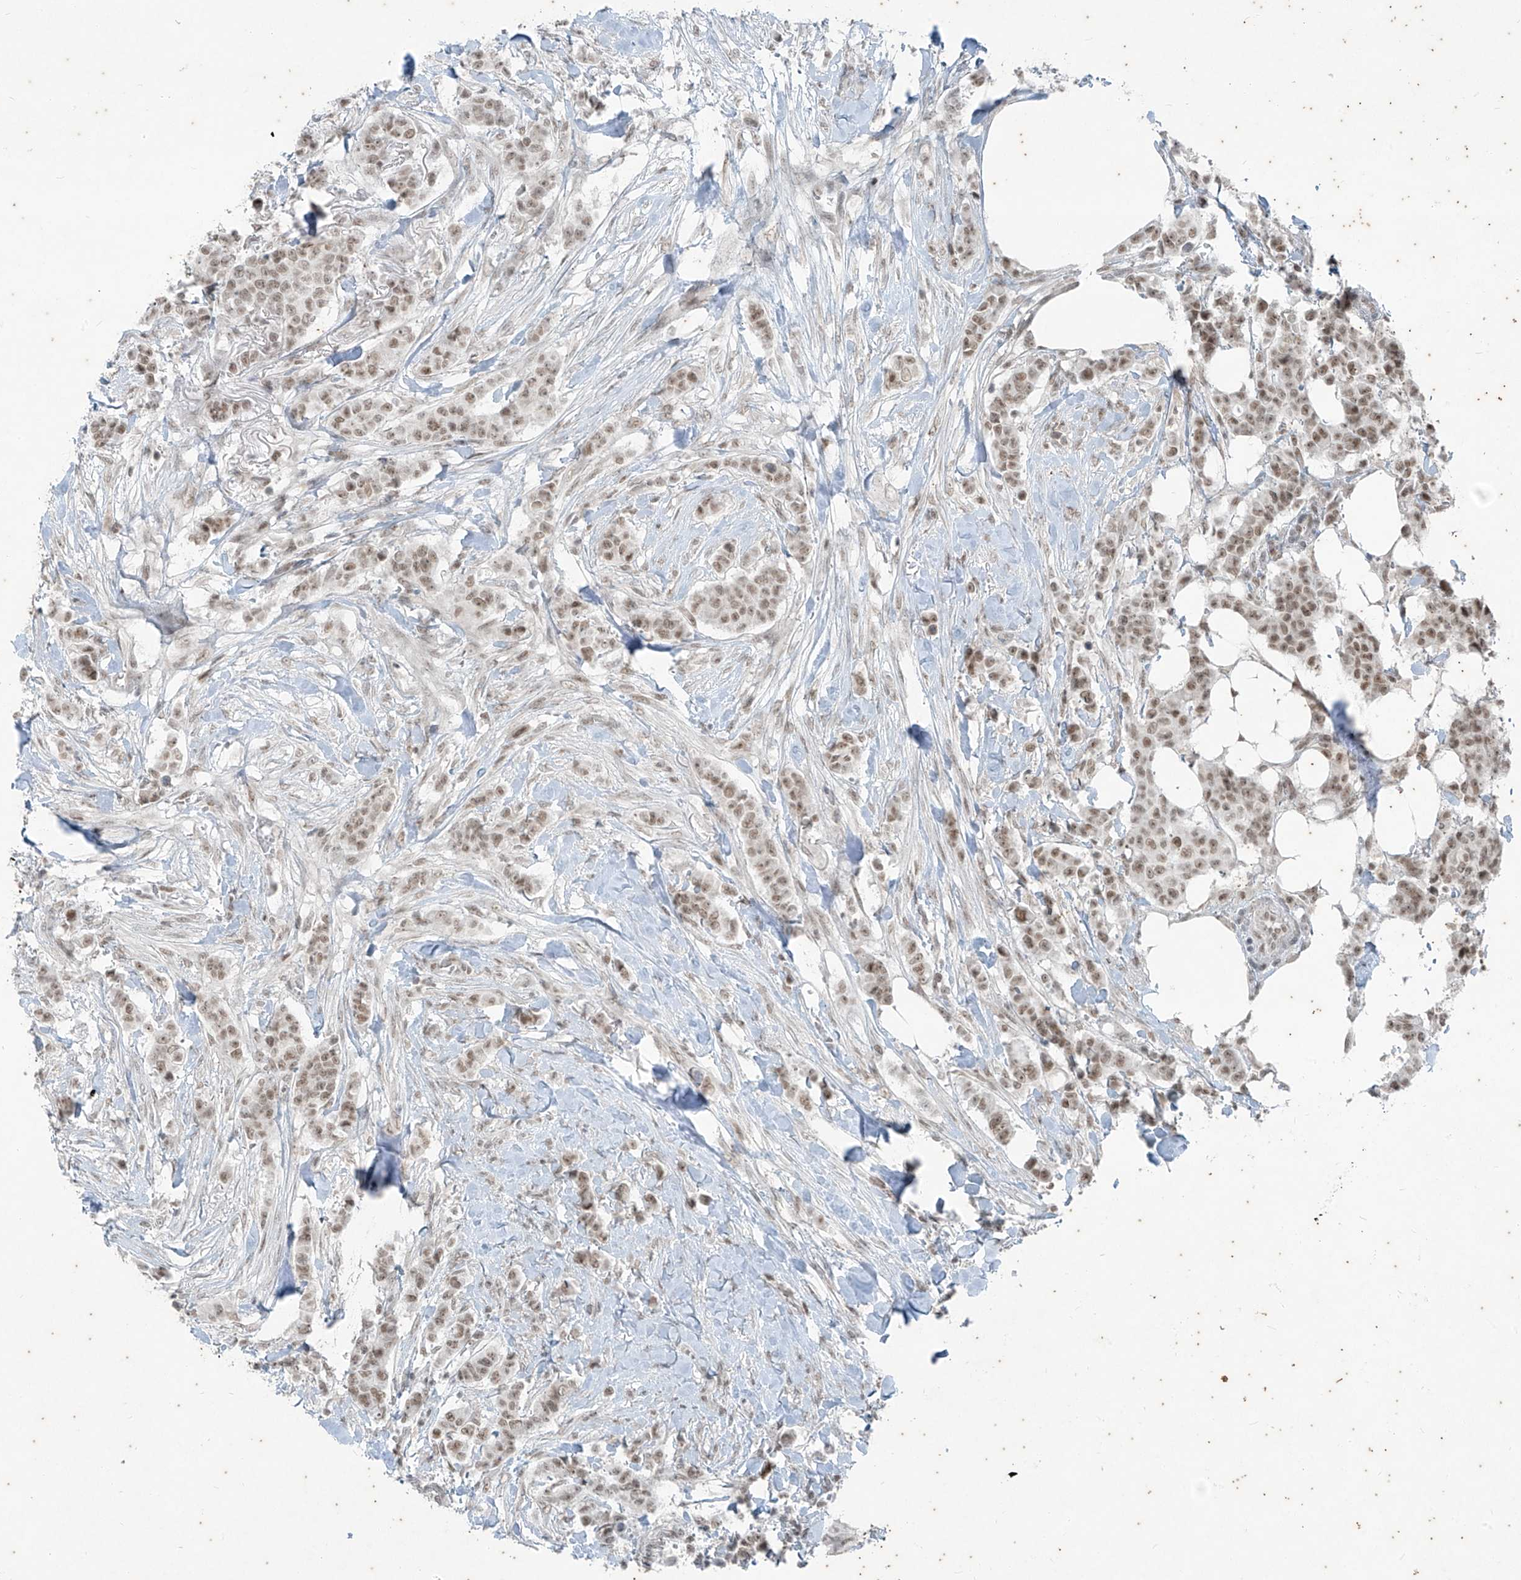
{"staining": {"intensity": "moderate", "quantity": ">75%", "location": "nuclear"}, "tissue": "breast cancer", "cell_type": "Tumor cells", "image_type": "cancer", "snomed": [{"axis": "morphology", "description": "Duct carcinoma"}, {"axis": "topography", "description": "Breast"}], "caption": "Moderate nuclear expression is identified in about >75% of tumor cells in breast cancer (intraductal carcinoma).", "gene": "ZNF354B", "patient": {"sex": "female", "age": 40}}